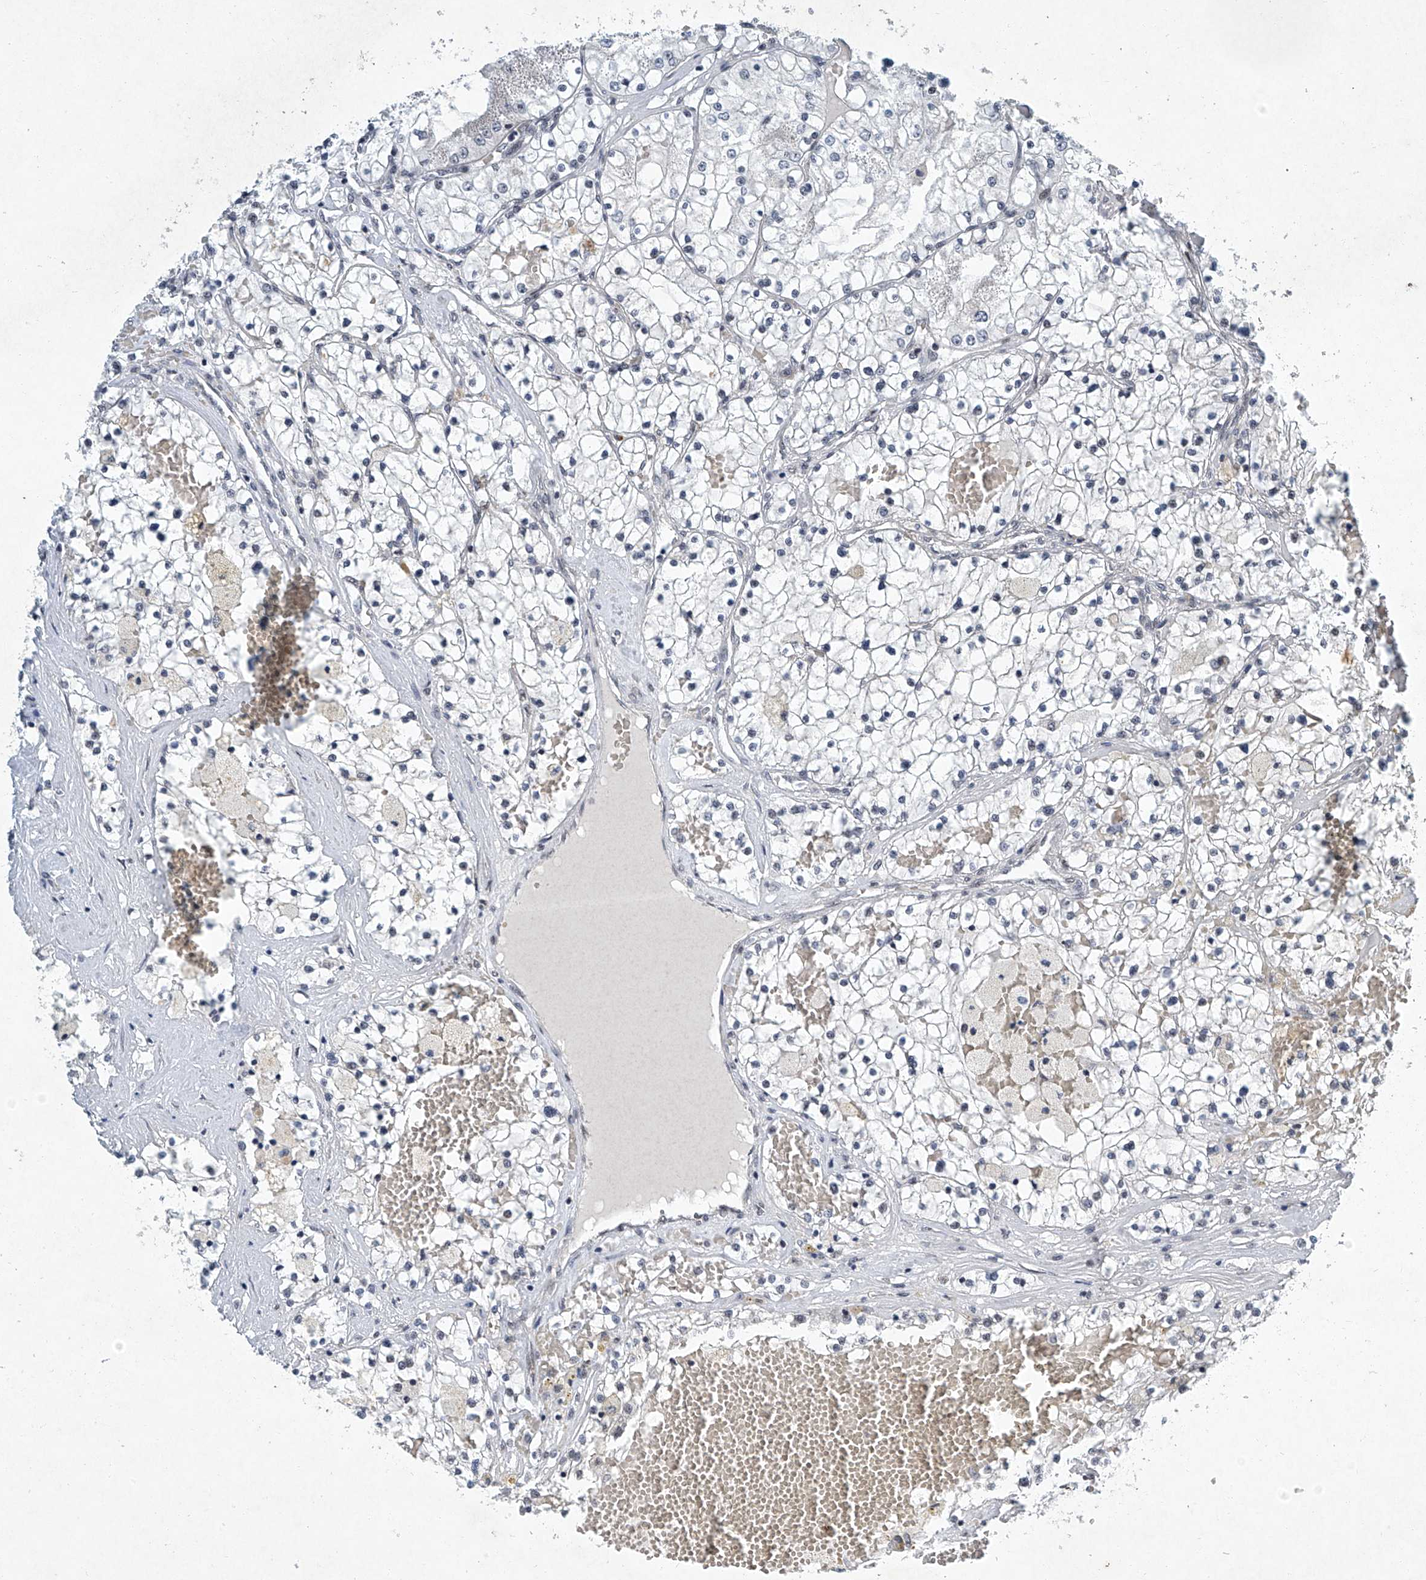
{"staining": {"intensity": "negative", "quantity": "none", "location": "none"}, "tissue": "renal cancer", "cell_type": "Tumor cells", "image_type": "cancer", "snomed": [{"axis": "morphology", "description": "Normal tissue, NOS"}, {"axis": "morphology", "description": "Adenocarcinoma, NOS"}, {"axis": "topography", "description": "Kidney"}], "caption": "Immunohistochemistry (IHC) micrograph of renal cancer (adenocarcinoma) stained for a protein (brown), which demonstrates no staining in tumor cells.", "gene": "TFDP1", "patient": {"sex": "male", "age": 68}}